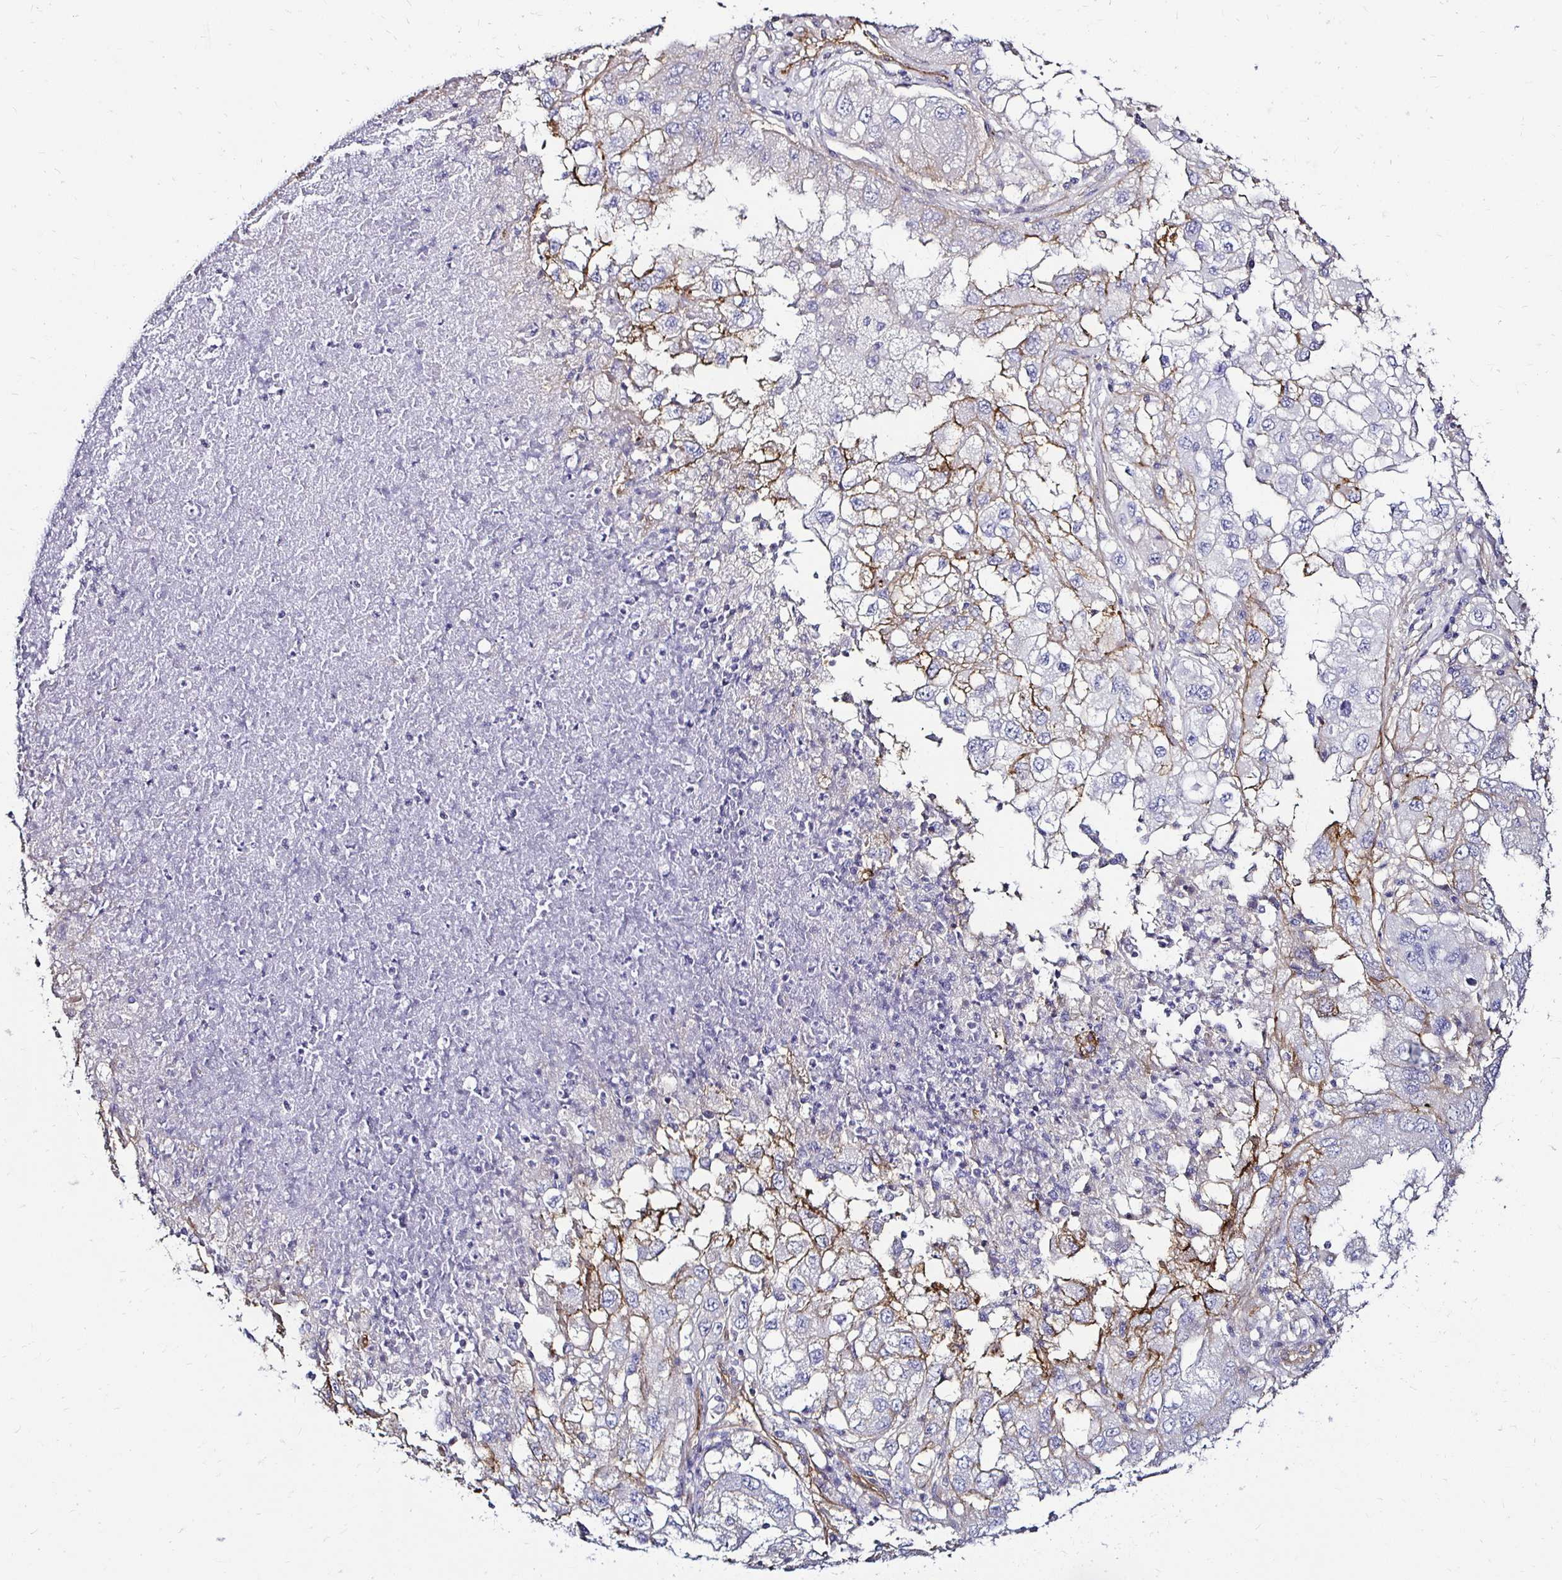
{"staining": {"intensity": "negative", "quantity": "none", "location": "none"}, "tissue": "lung cancer", "cell_type": "Tumor cells", "image_type": "cancer", "snomed": [{"axis": "morphology", "description": "Adenocarcinoma, NOS"}, {"axis": "morphology", "description": "Adenocarcinoma primary or metastatic"}, {"axis": "topography", "description": "Lung"}], "caption": "IHC of human lung cancer demonstrates no staining in tumor cells. (DAB immunohistochemistry (IHC) visualized using brightfield microscopy, high magnification).", "gene": "ITGB1", "patient": {"sex": "male", "age": 74}}